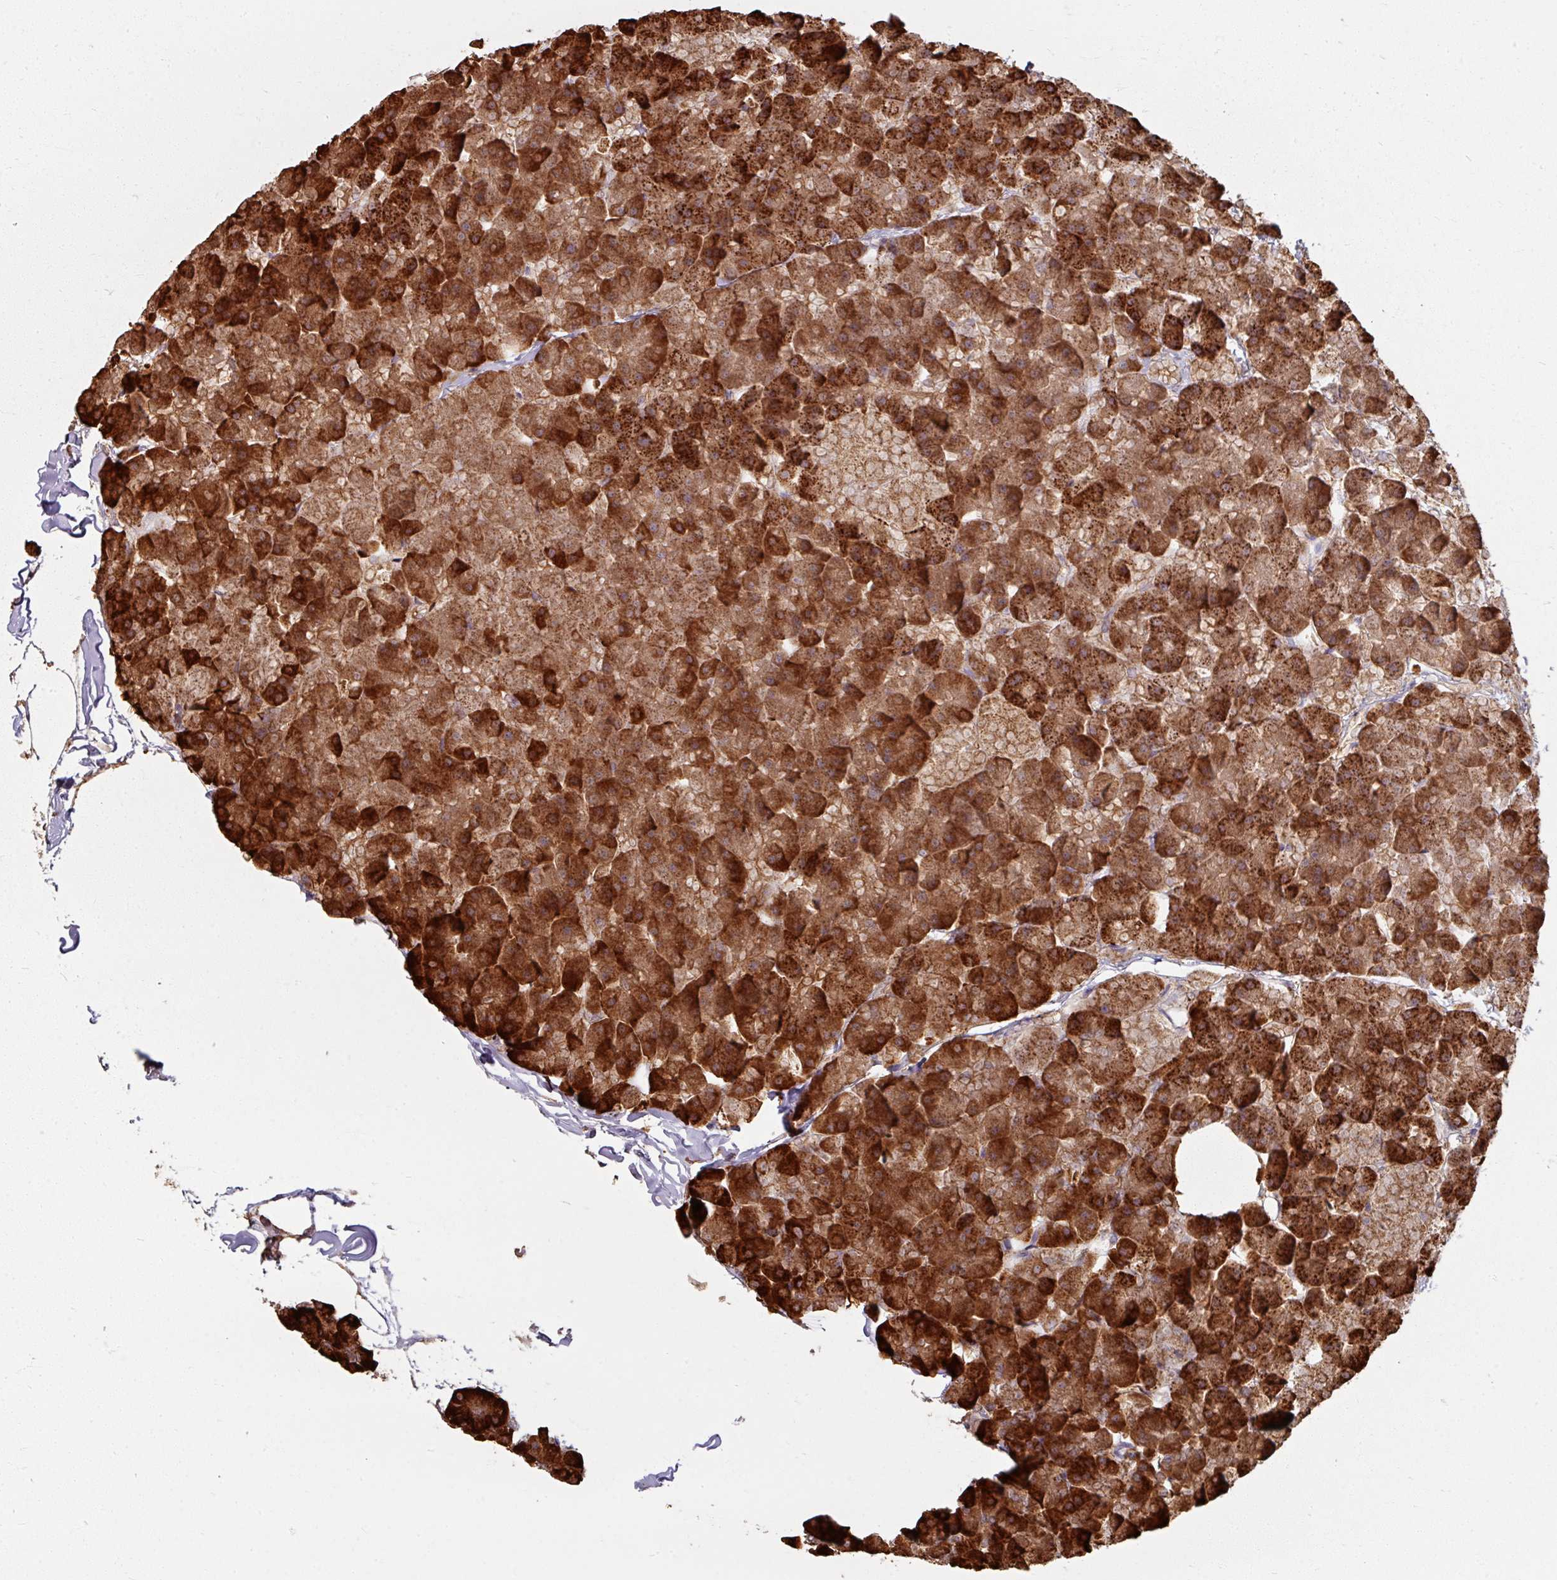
{"staining": {"intensity": "strong", "quantity": ">75%", "location": "cytoplasmic/membranous"}, "tissue": "pancreas", "cell_type": "Exocrine glandular cells", "image_type": "normal", "snomed": [{"axis": "morphology", "description": "Normal tissue, NOS"}, {"axis": "topography", "description": "Pancreas"}], "caption": "The image shows staining of benign pancreas, revealing strong cytoplasmic/membranous protein staining (brown color) within exocrine glandular cells.", "gene": "CCDC68", "patient": {"sex": "male", "age": 35}}